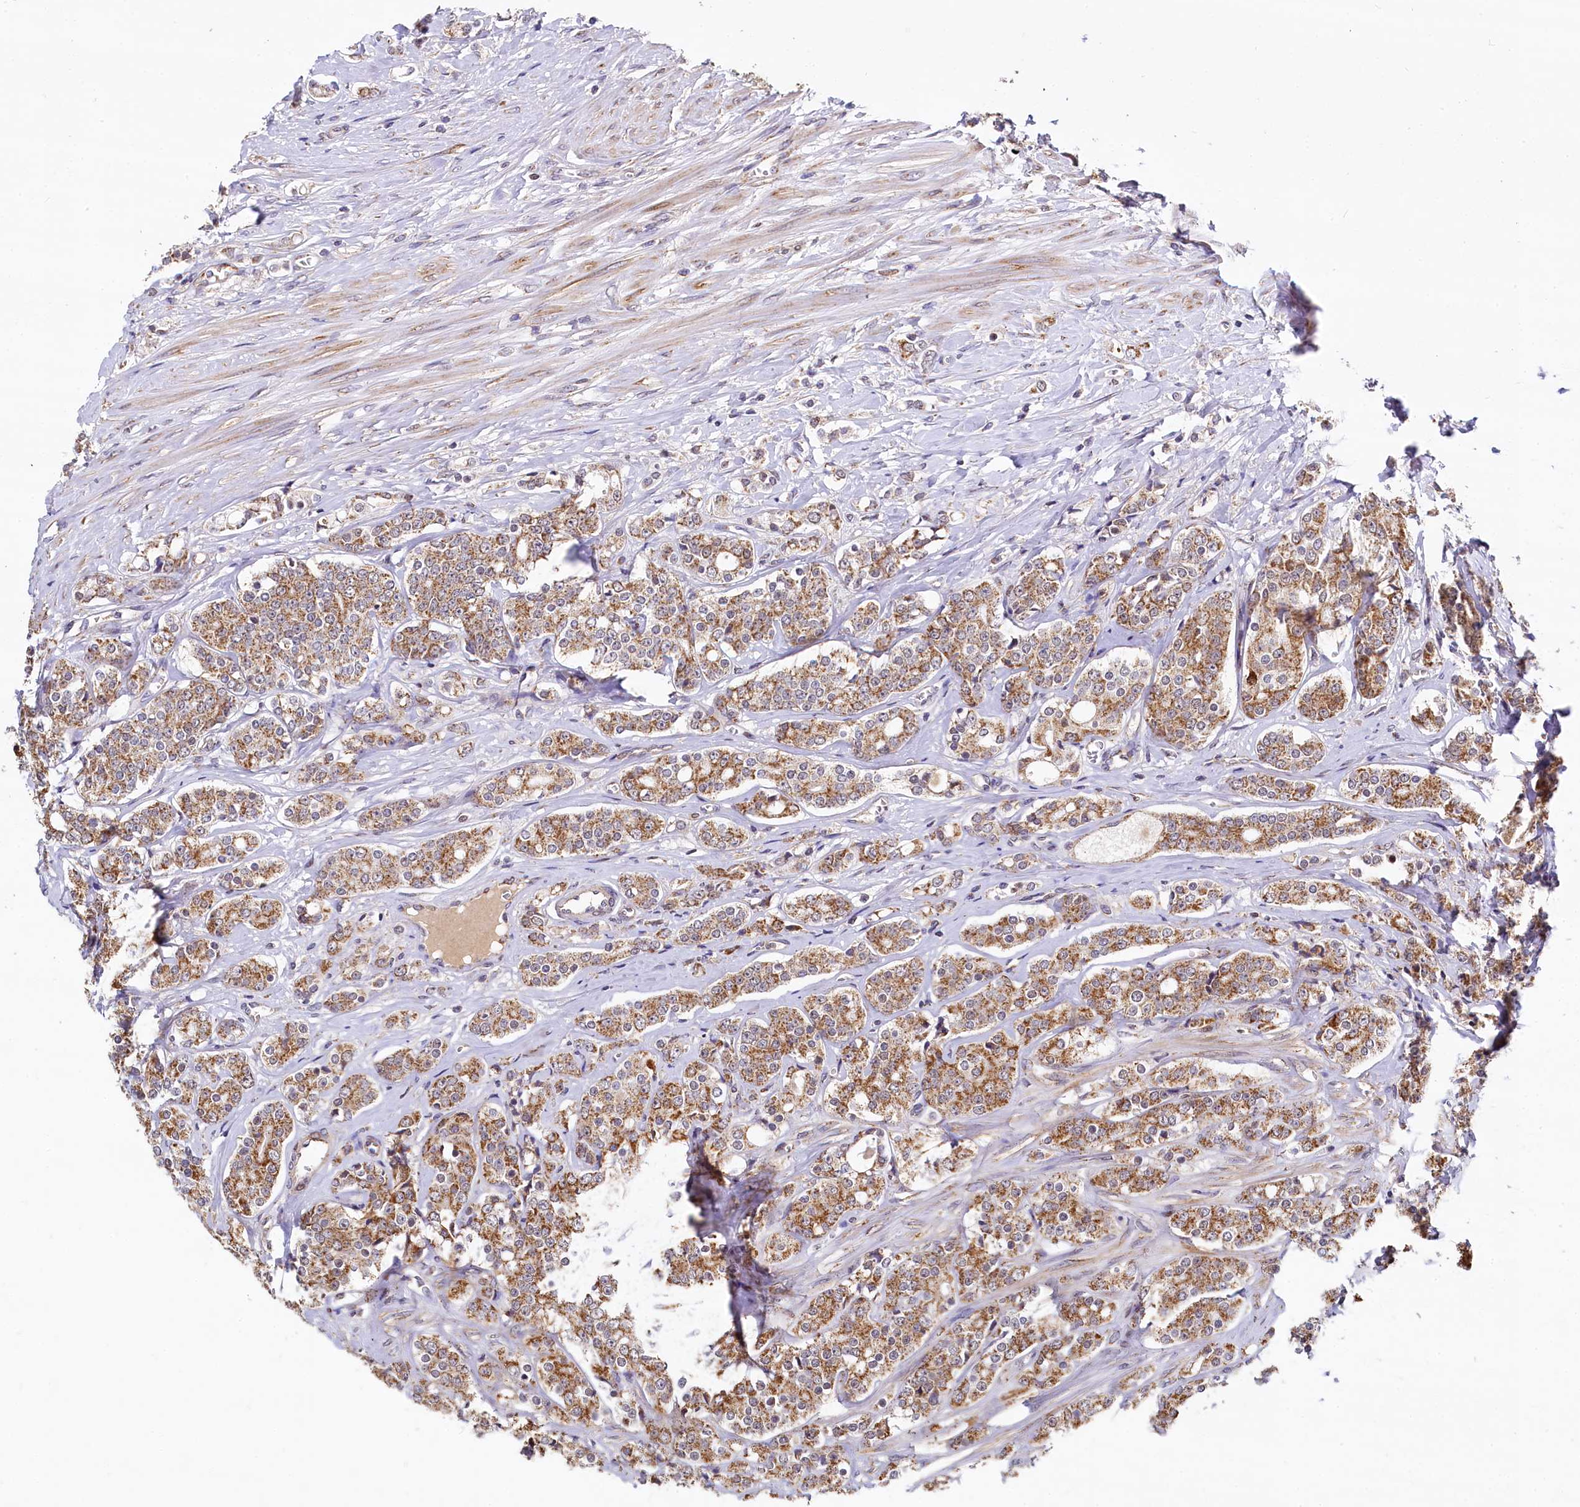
{"staining": {"intensity": "moderate", "quantity": ">75%", "location": "cytoplasmic/membranous"}, "tissue": "prostate cancer", "cell_type": "Tumor cells", "image_type": "cancer", "snomed": [{"axis": "morphology", "description": "Adenocarcinoma, High grade"}, {"axis": "topography", "description": "Prostate"}], "caption": "Tumor cells exhibit medium levels of moderate cytoplasmic/membranous expression in approximately >75% of cells in prostate cancer (high-grade adenocarcinoma). (Stains: DAB in brown, nuclei in blue, Microscopy: brightfield microscopy at high magnification).", "gene": "SPRYD3", "patient": {"sex": "male", "age": 62}}